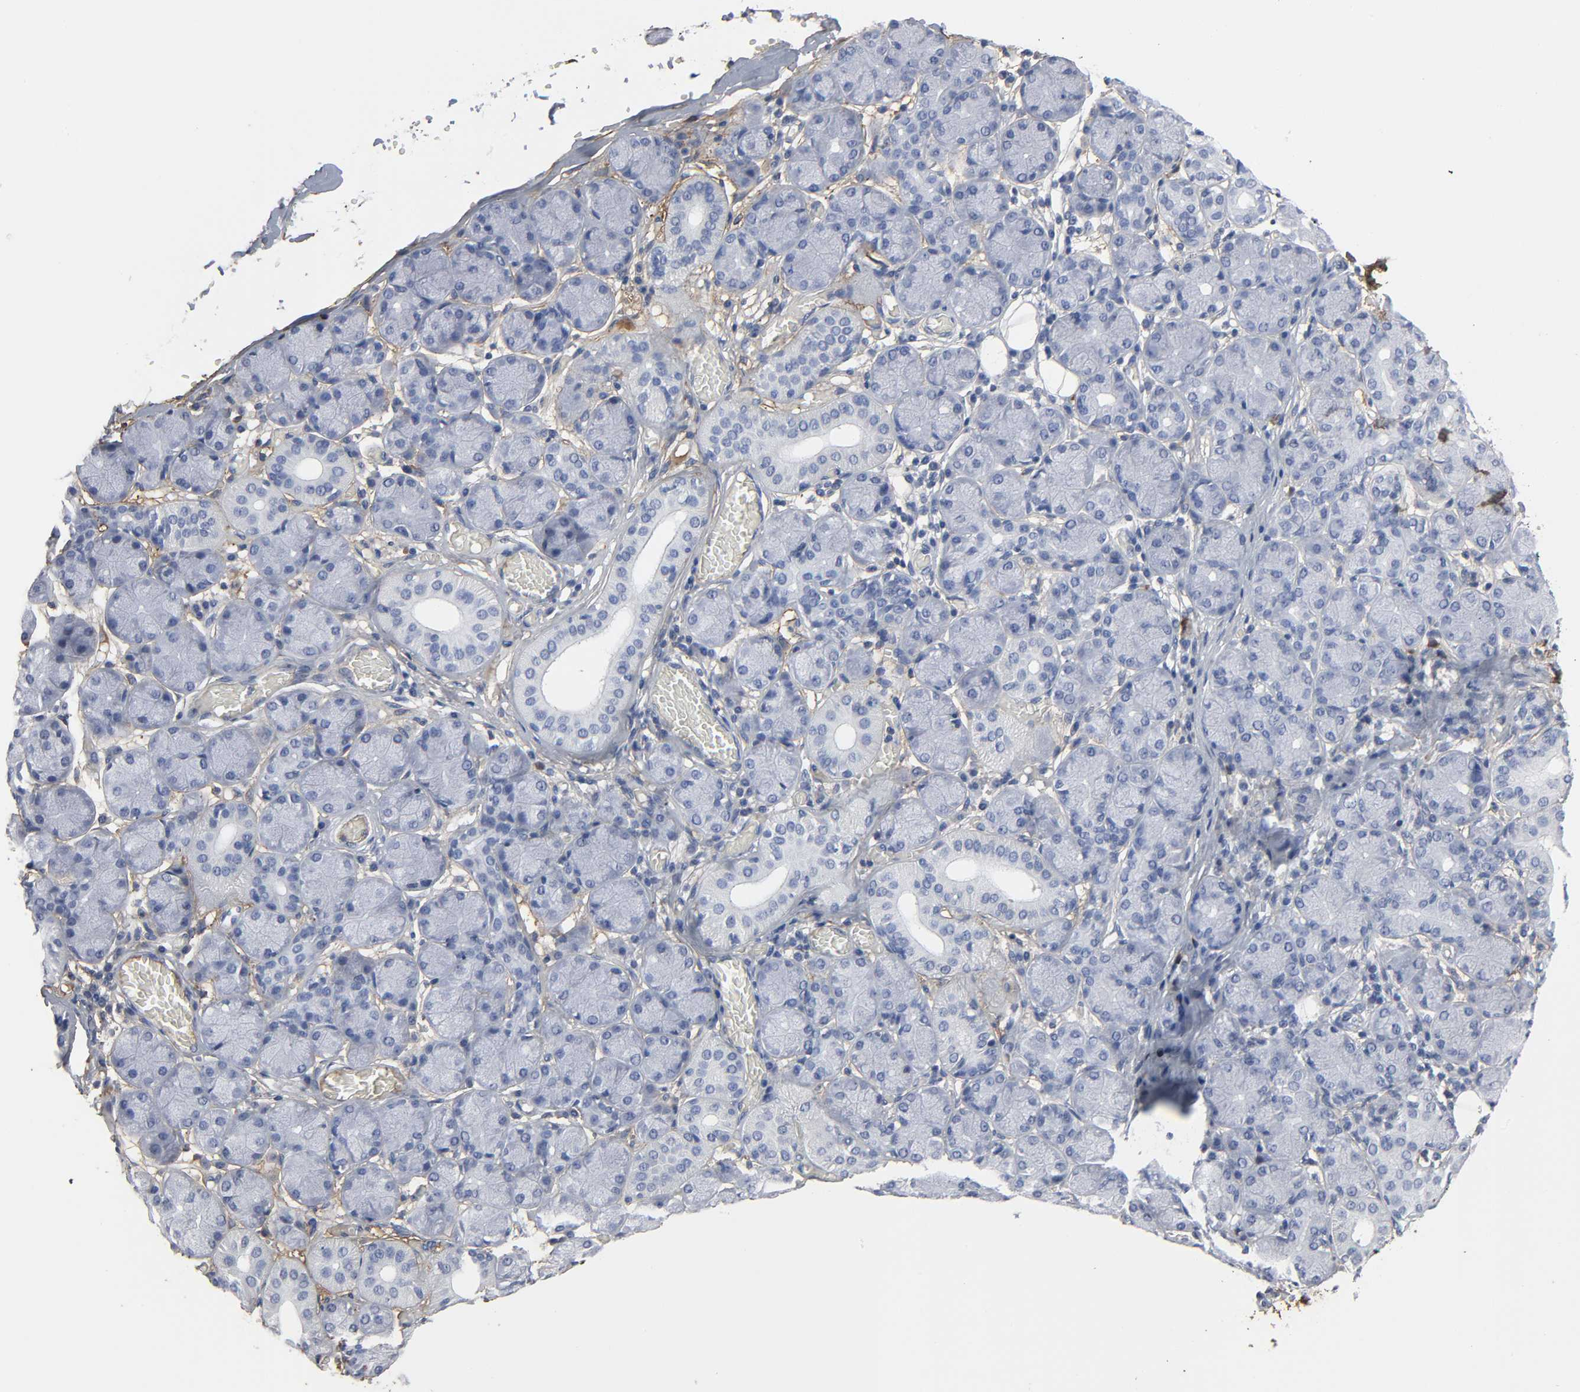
{"staining": {"intensity": "moderate", "quantity": "<25%", "location": "cytoplasmic/membranous"}, "tissue": "salivary gland", "cell_type": "Glandular cells", "image_type": "normal", "snomed": [{"axis": "morphology", "description": "Normal tissue, NOS"}, {"axis": "topography", "description": "Salivary gland"}], "caption": "Immunohistochemical staining of normal human salivary gland reveals low levels of moderate cytoplasmic/membranous staining in about <25% of glandular cells. (Brightfield microscopy of DAB IHC at high magnification).", "gene": "FBLN1", "patient": {"sex": "female", "age": 24}}